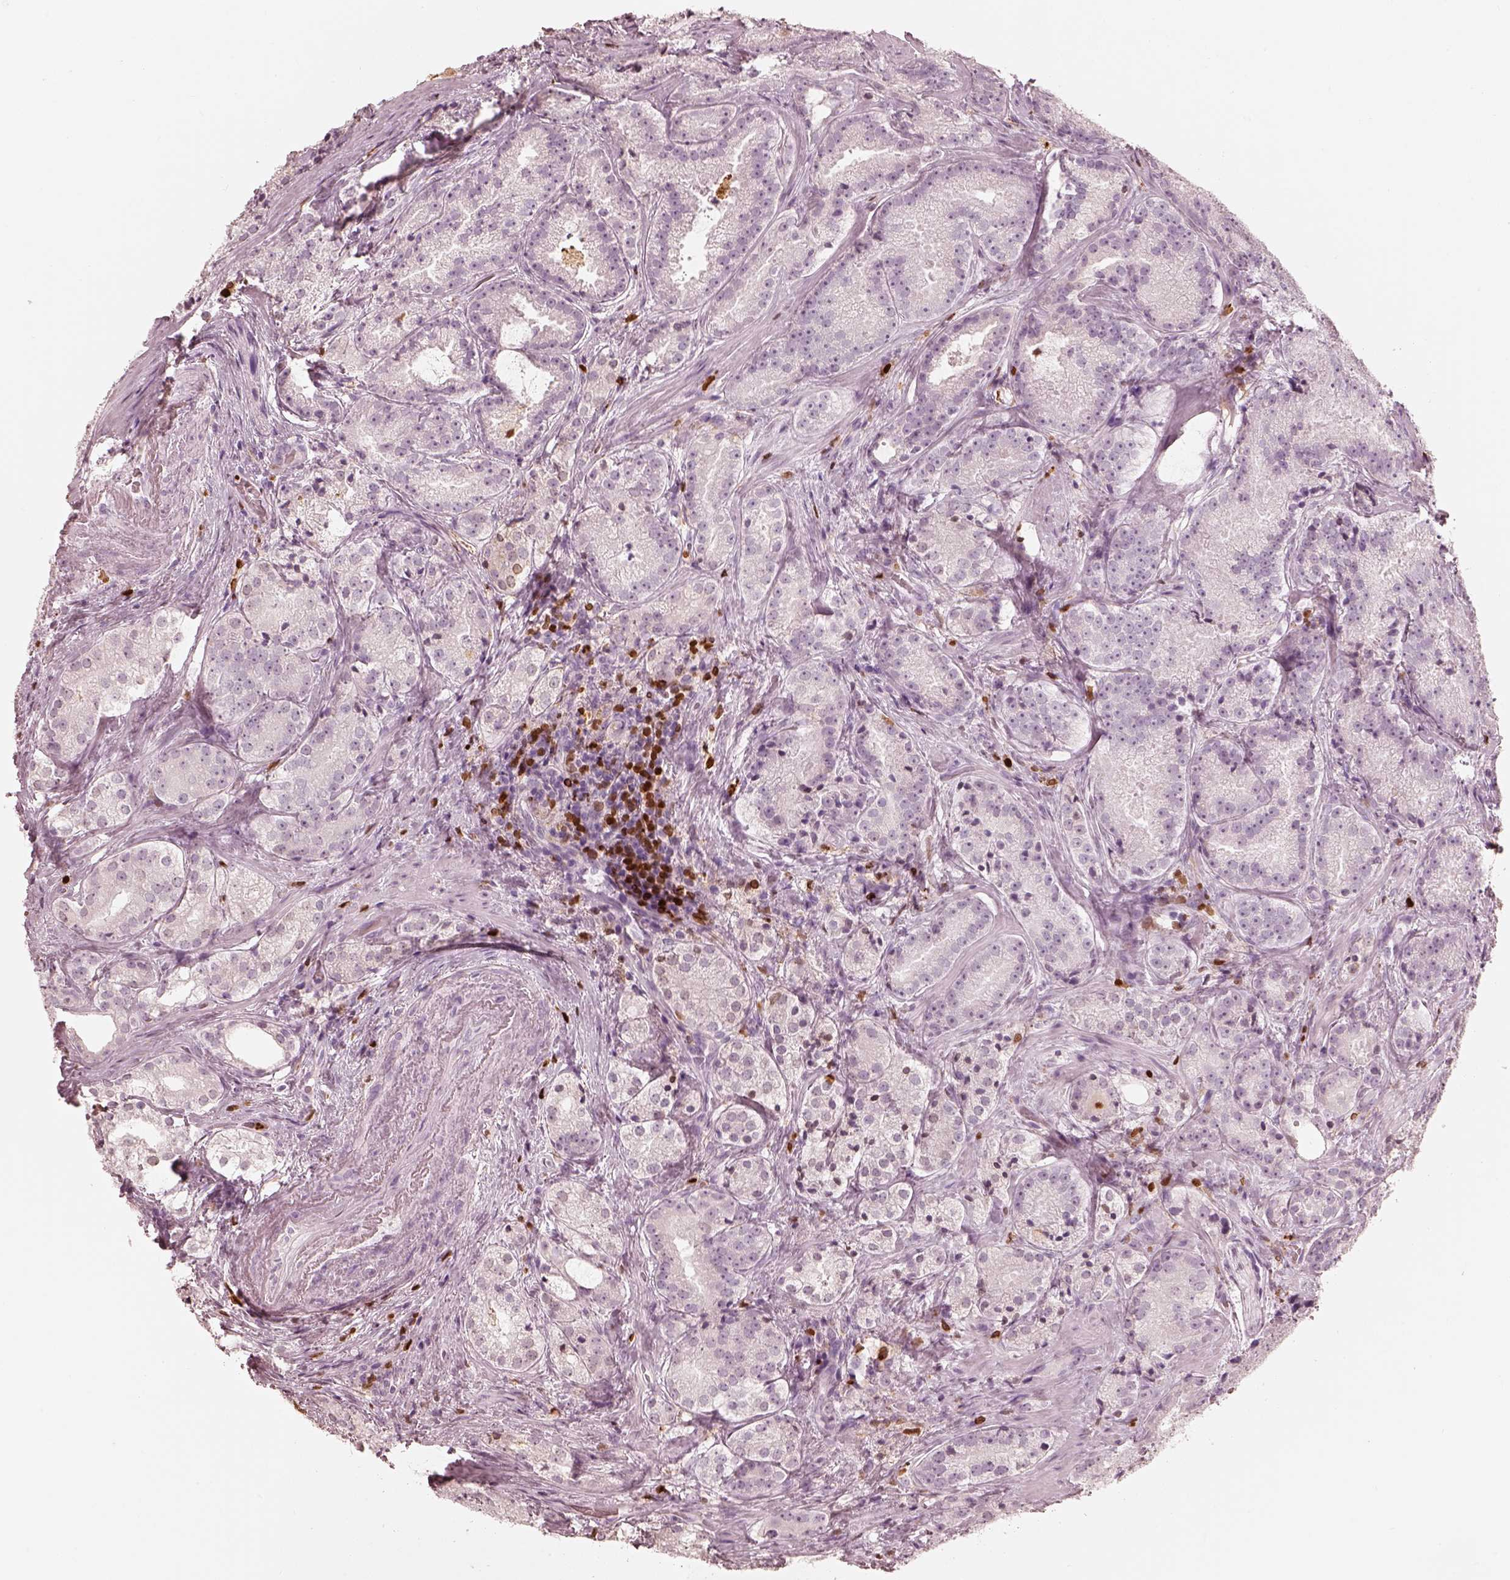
{"staining": {"intensity": "negative", "quantity": "none", "location": "none"}, "tissue": "prostate cancer", "cell_type": "Tumor cells", "image_type": "cancer", "snomed": [{"axis": "morphology", "description": "Adenocarcinoma, NOS"}, {"axis": "morphology", "description": "Adenocarcinoma, High grade"}, {"axis": "topography", "description": "Prostate"}], "caption": "Protein analysis of prostate cancer (high-grade adenocarcinoma) demonstrates no significant staining in tumor cells.", "gene": "ALOX5", "patient": {"sex": "male", "age": 64}}